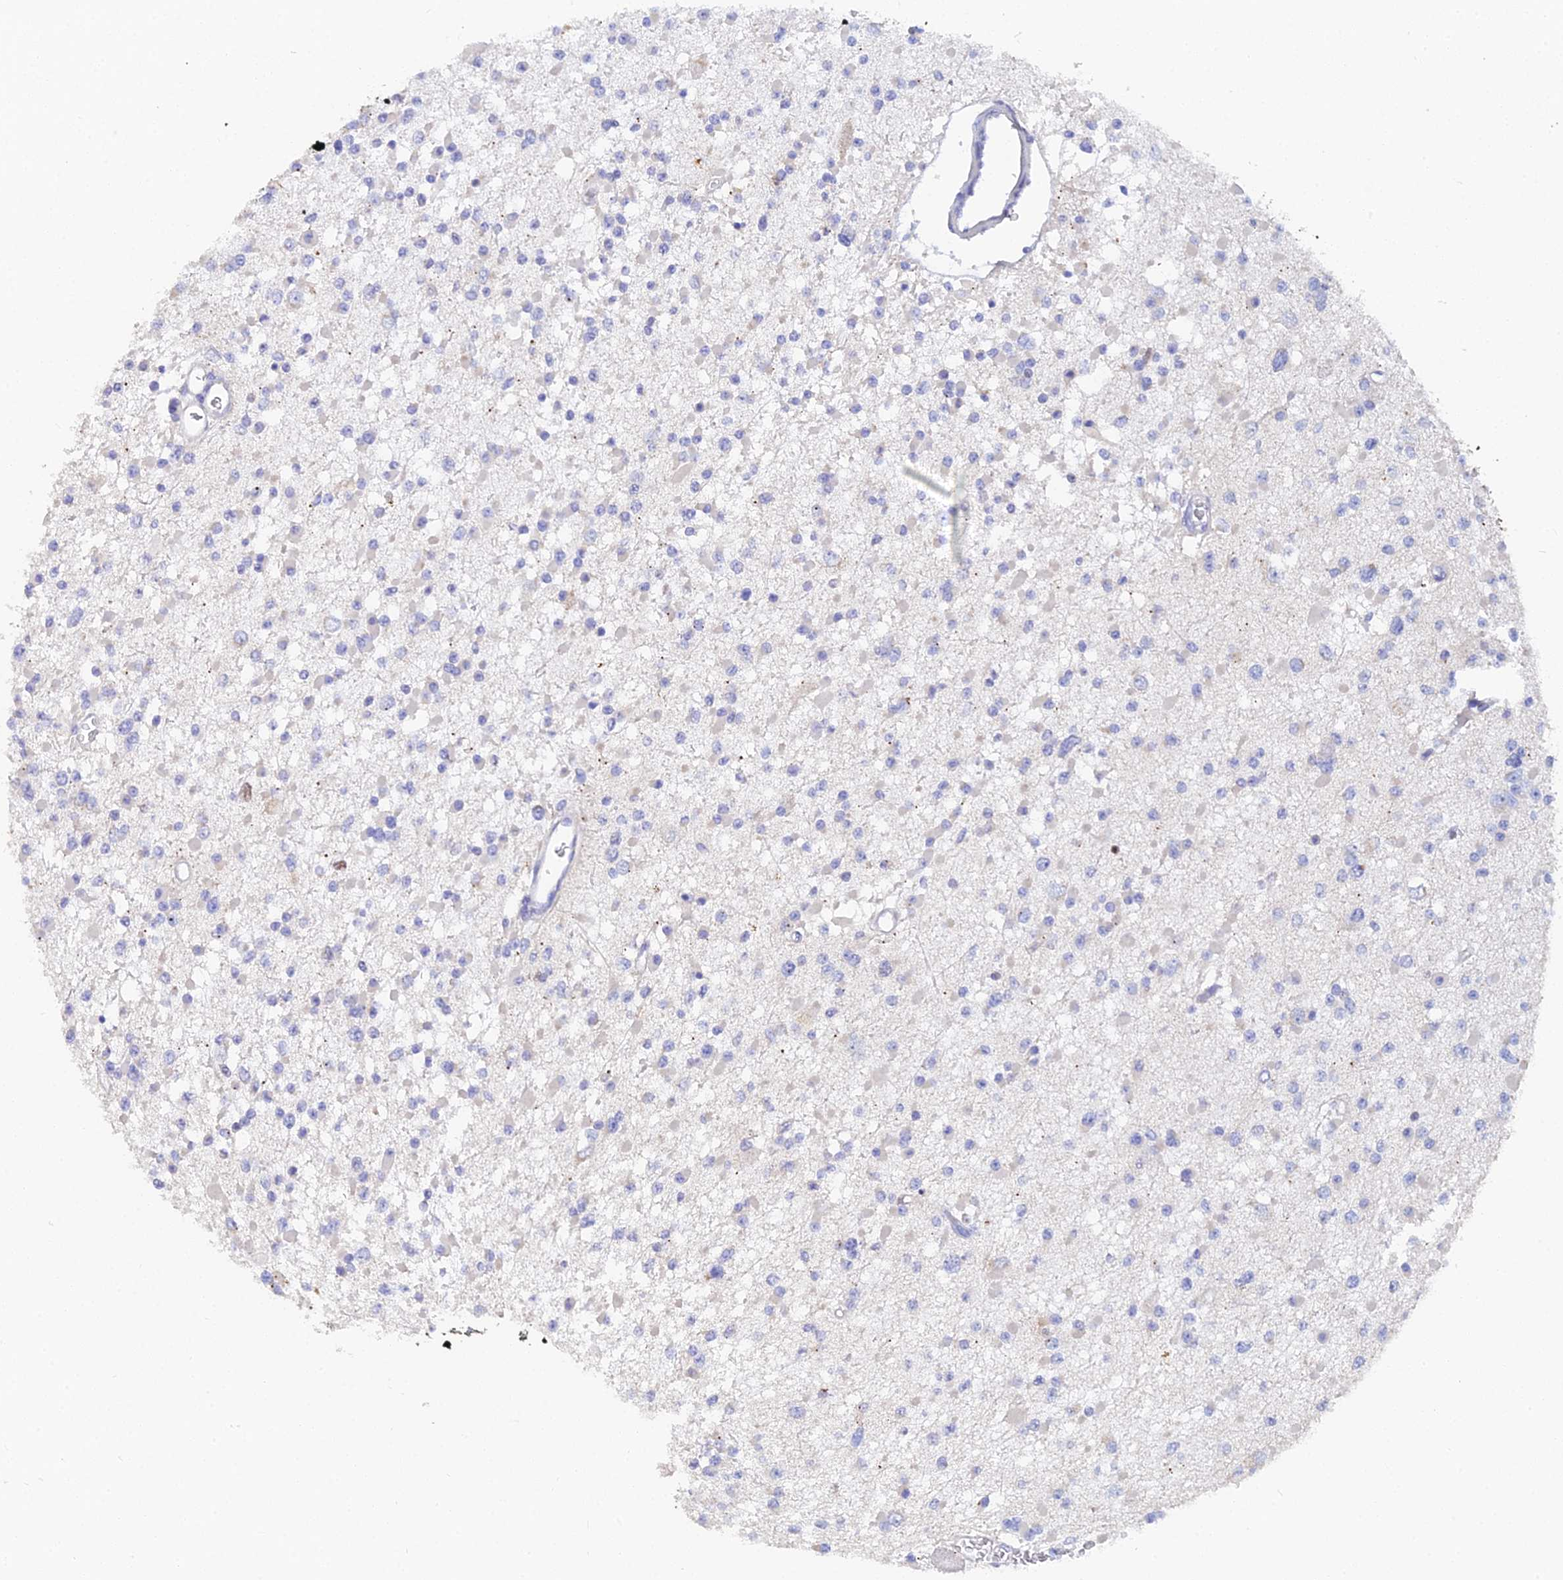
{"staining": {"intensity": "negative", "quantity": "none", "location": "none"}, "tissue": "glioma", "cell_type": "Tumor cells", "image_type": "cancer", "snomed": [{"axis": "morphology", "description": "Glioma, malignant, Low grade"}, {"axis": "topography", "description": "Brain"}], "caption": "Tumor cells are negative for protein expression in human glioma. (Stains: DAB (3,3'-diaminobenzidine) immunohistochemistry with hematoxylin counter stain, Microscopy: brightfield microscopy at high magnification).", "gene": "MCM2", "patient": {"sex": "female", "age": 22}}